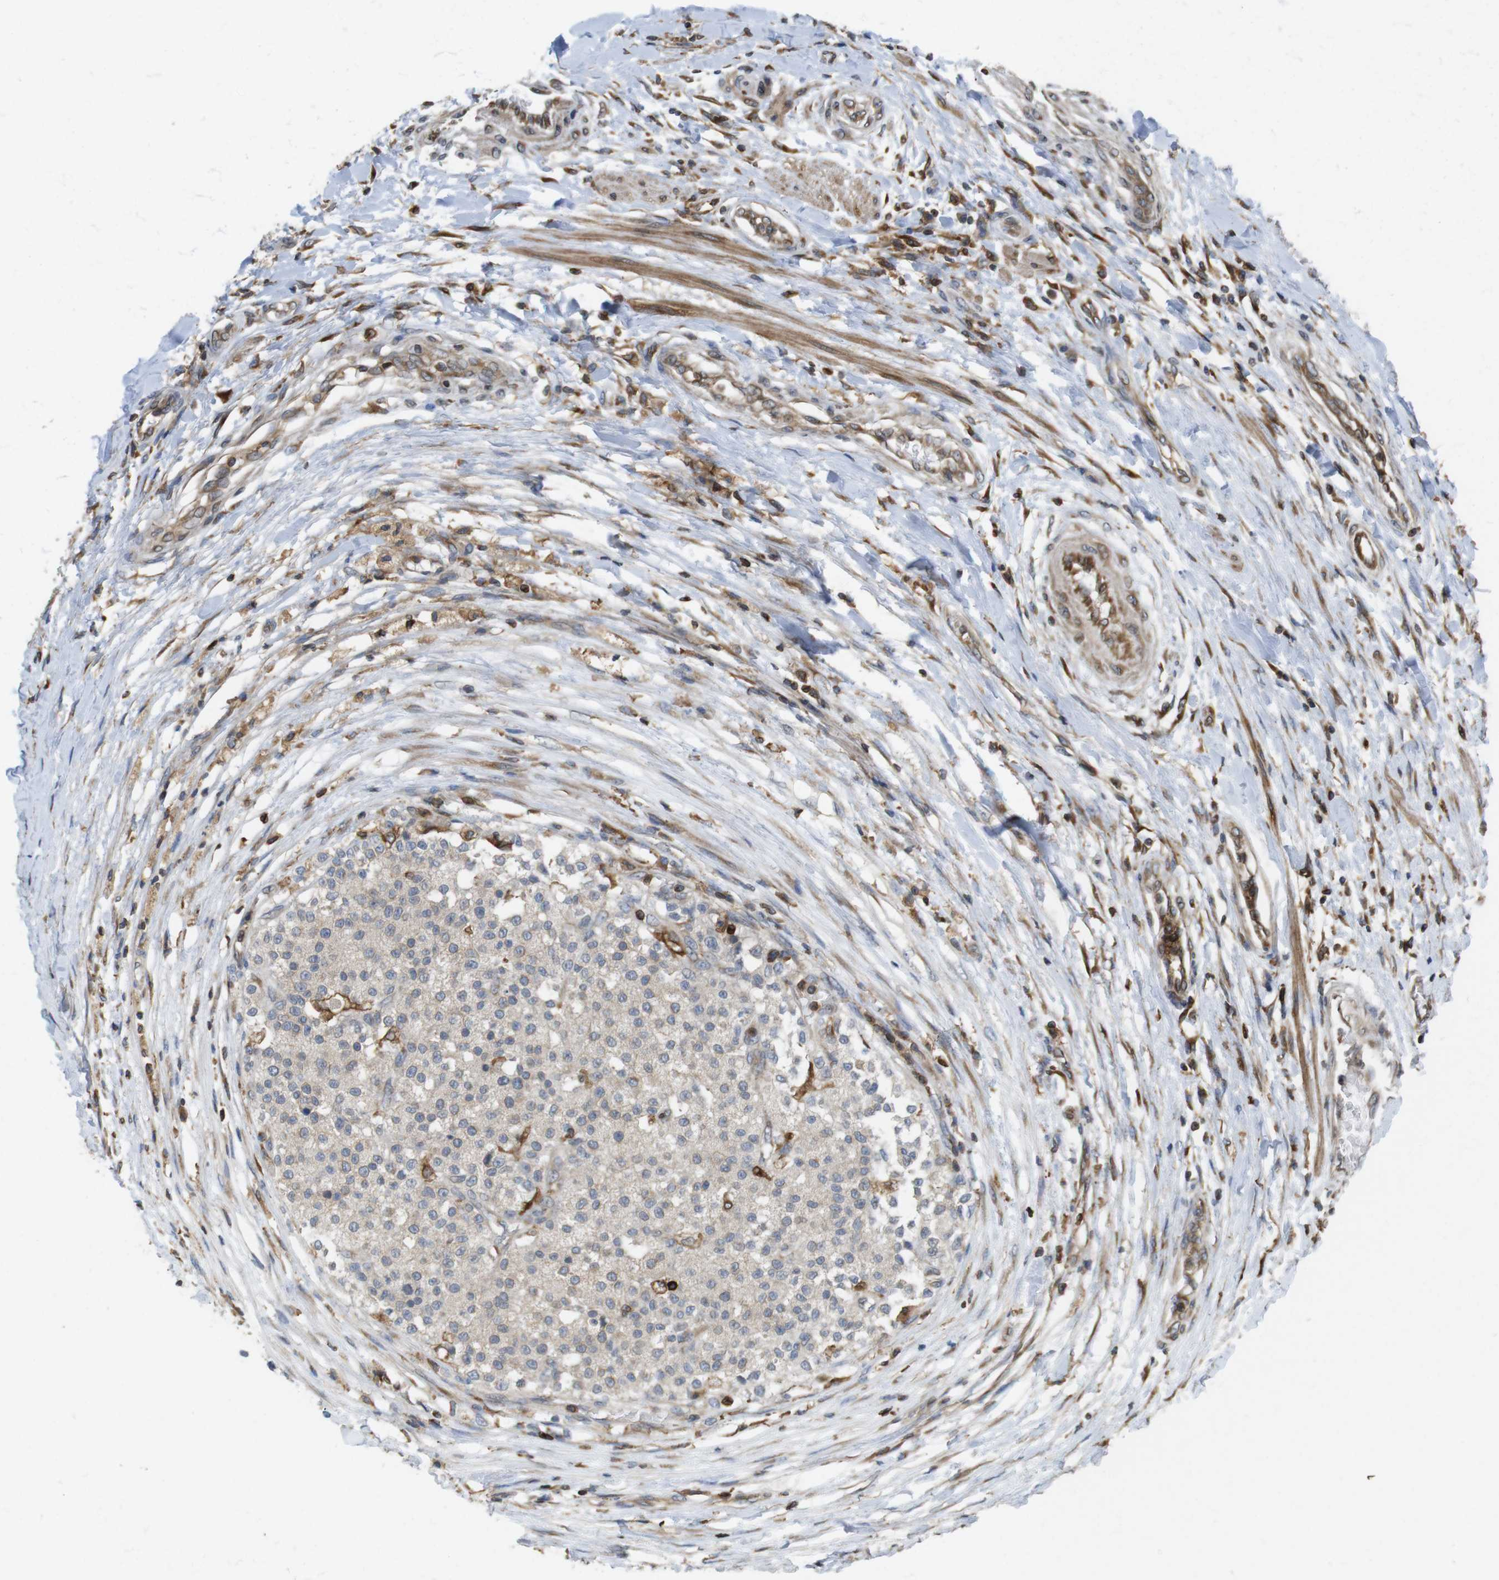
{"staining": {"intensity": "weak", "quantity": "<25%", "location": "cytoplasmic/membranous"}, "tissue": "testis cancer", "cell_type": "Tumor cells", "image_type": "cancer", "snomed": [{"axis": "morphology", "description": "Seminoma, NOS"}, {"axis": "topography", "description": "Testis"}], "caption": "Immunohistochemistry of human testis seminoma demonstrates no expression in tumor cells.", "gene": "ARL6IP5", "patient": {"sex": "male", "age": 59}}